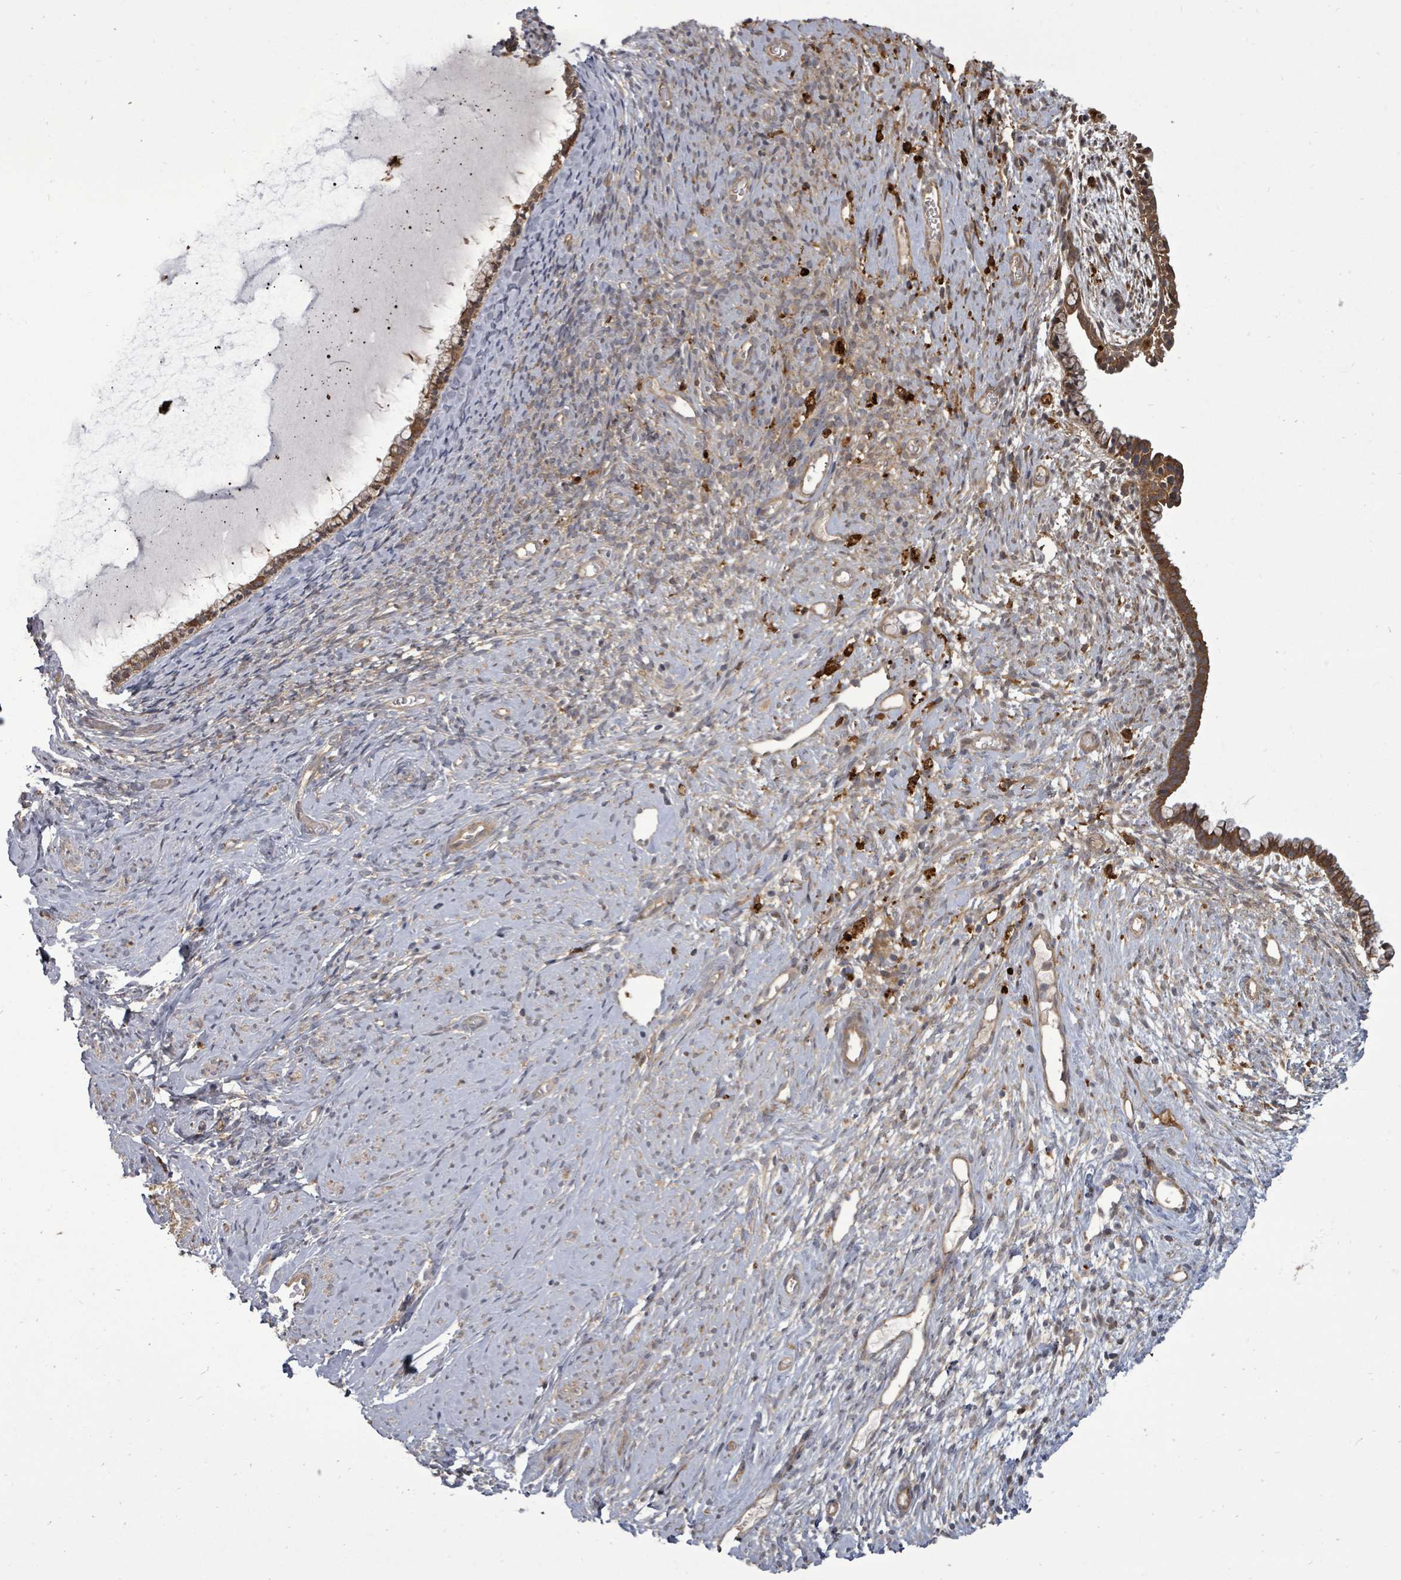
{"staining": {"intensity": "strong", "quantity": ">75%", "location": "cytoplasmic/membranous"}, "tissue": "cervix", "cell_type": "Glandular cells", "image_type": "normal", "snomed": [{"axis": "morphology", "description": "Normal tissue, NOS"}, {"axis": "topography", "description": "Cervix"}], "caption": "About >75% of glandular cells in benign human cervix display strong cytoplasmic/membranous protein staining as visualized by brown immunohistochemical staining.", "gene": "EIF3CL", "patient": {"sex": "female", "age": 76}}